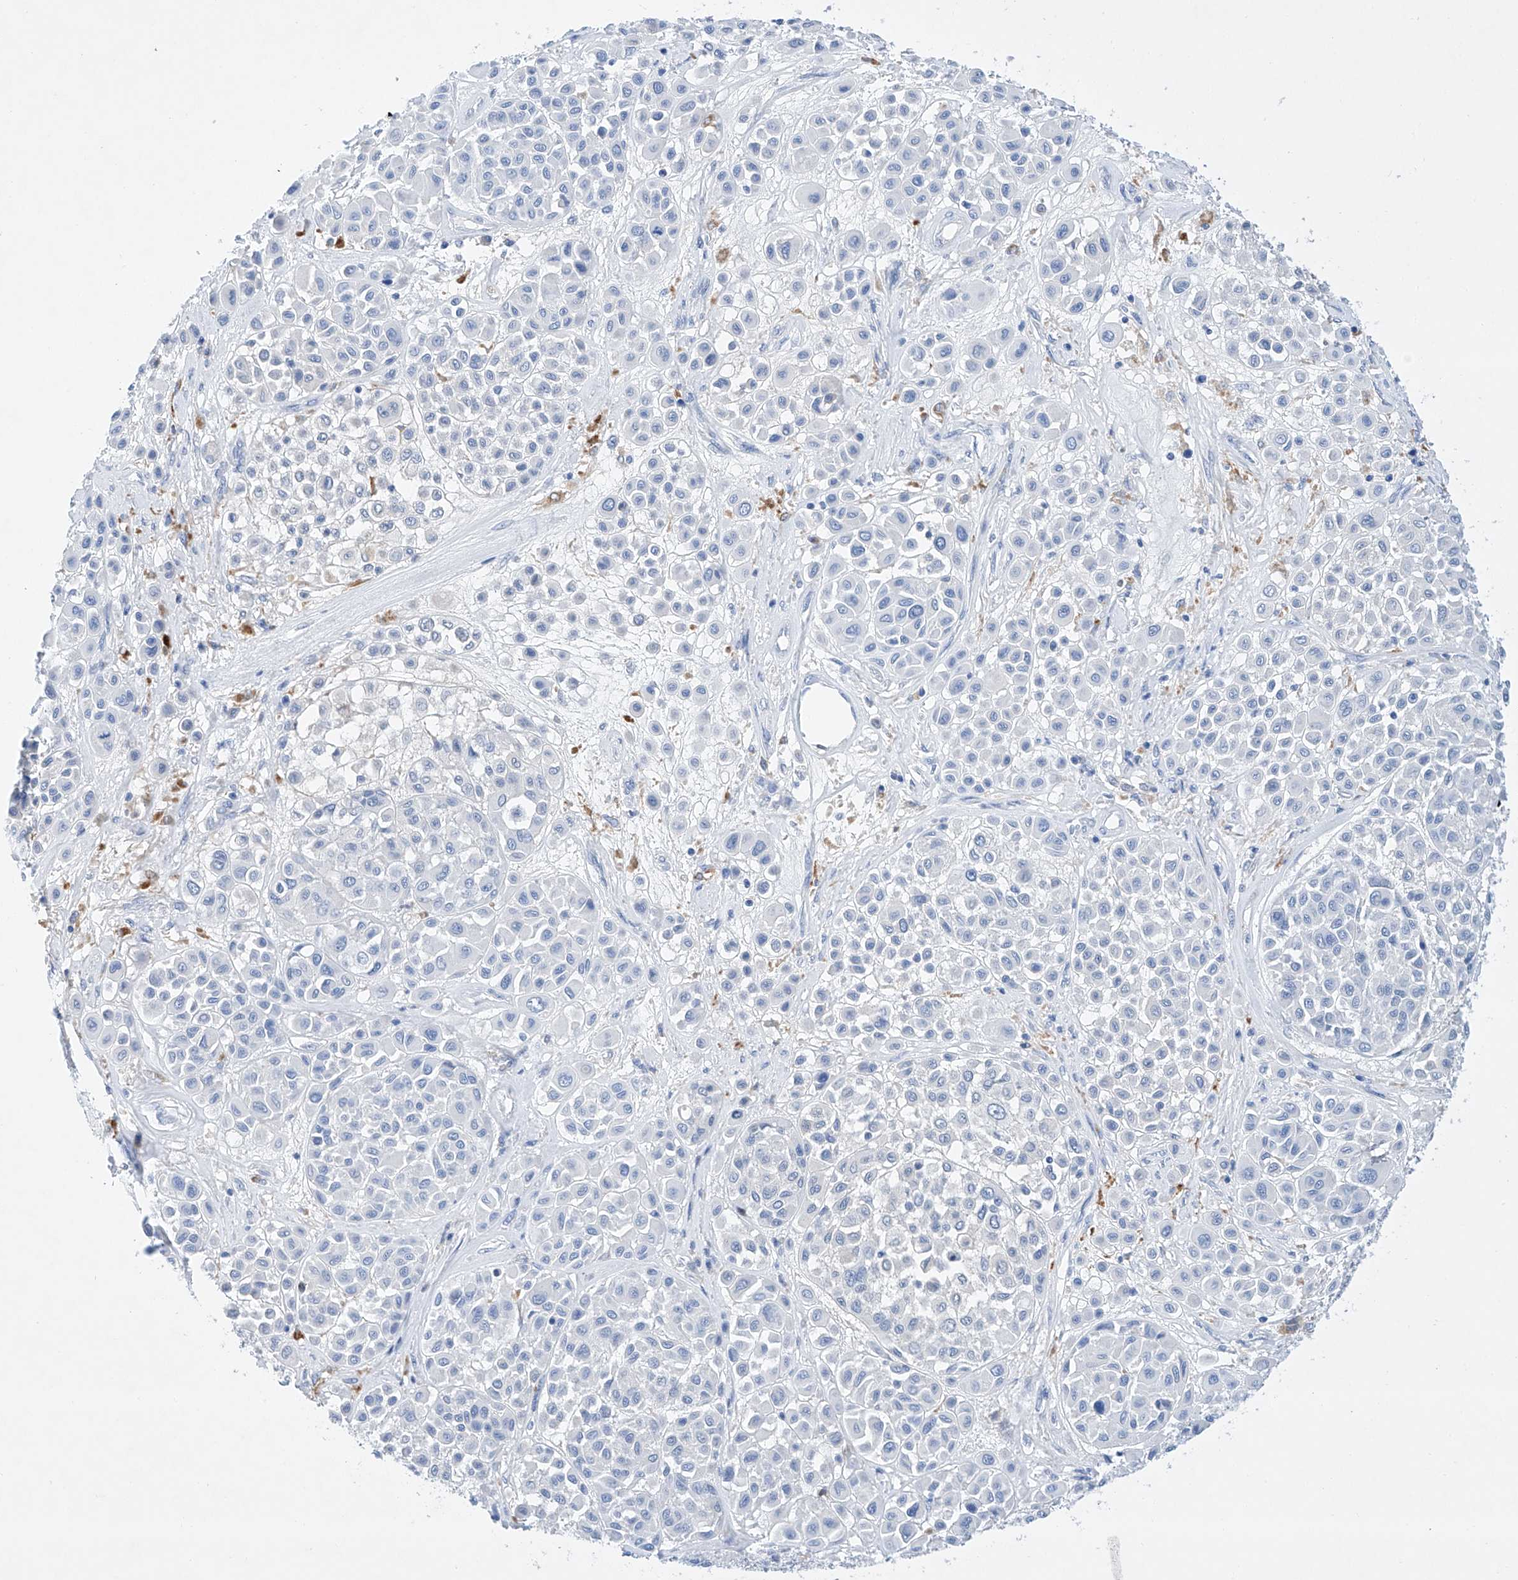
{"staining": {"intensity": "negative", "quantity": "none", "location": "none"}, "tissue": "melanoma", "cell_type": "Tumor cells", "image_type": "cancer", "snomed": [{"axis": "morphology", "description": "Malignant melanoma, Metastatic site"}, {"axis": "topography", "description": "Soft tissue"}], "caption": "Micrograph shows no significant protein staining in tumor cells of melanoma.", "gene": "LURAP1", "patient": {"sex": "male", "age": 41}}